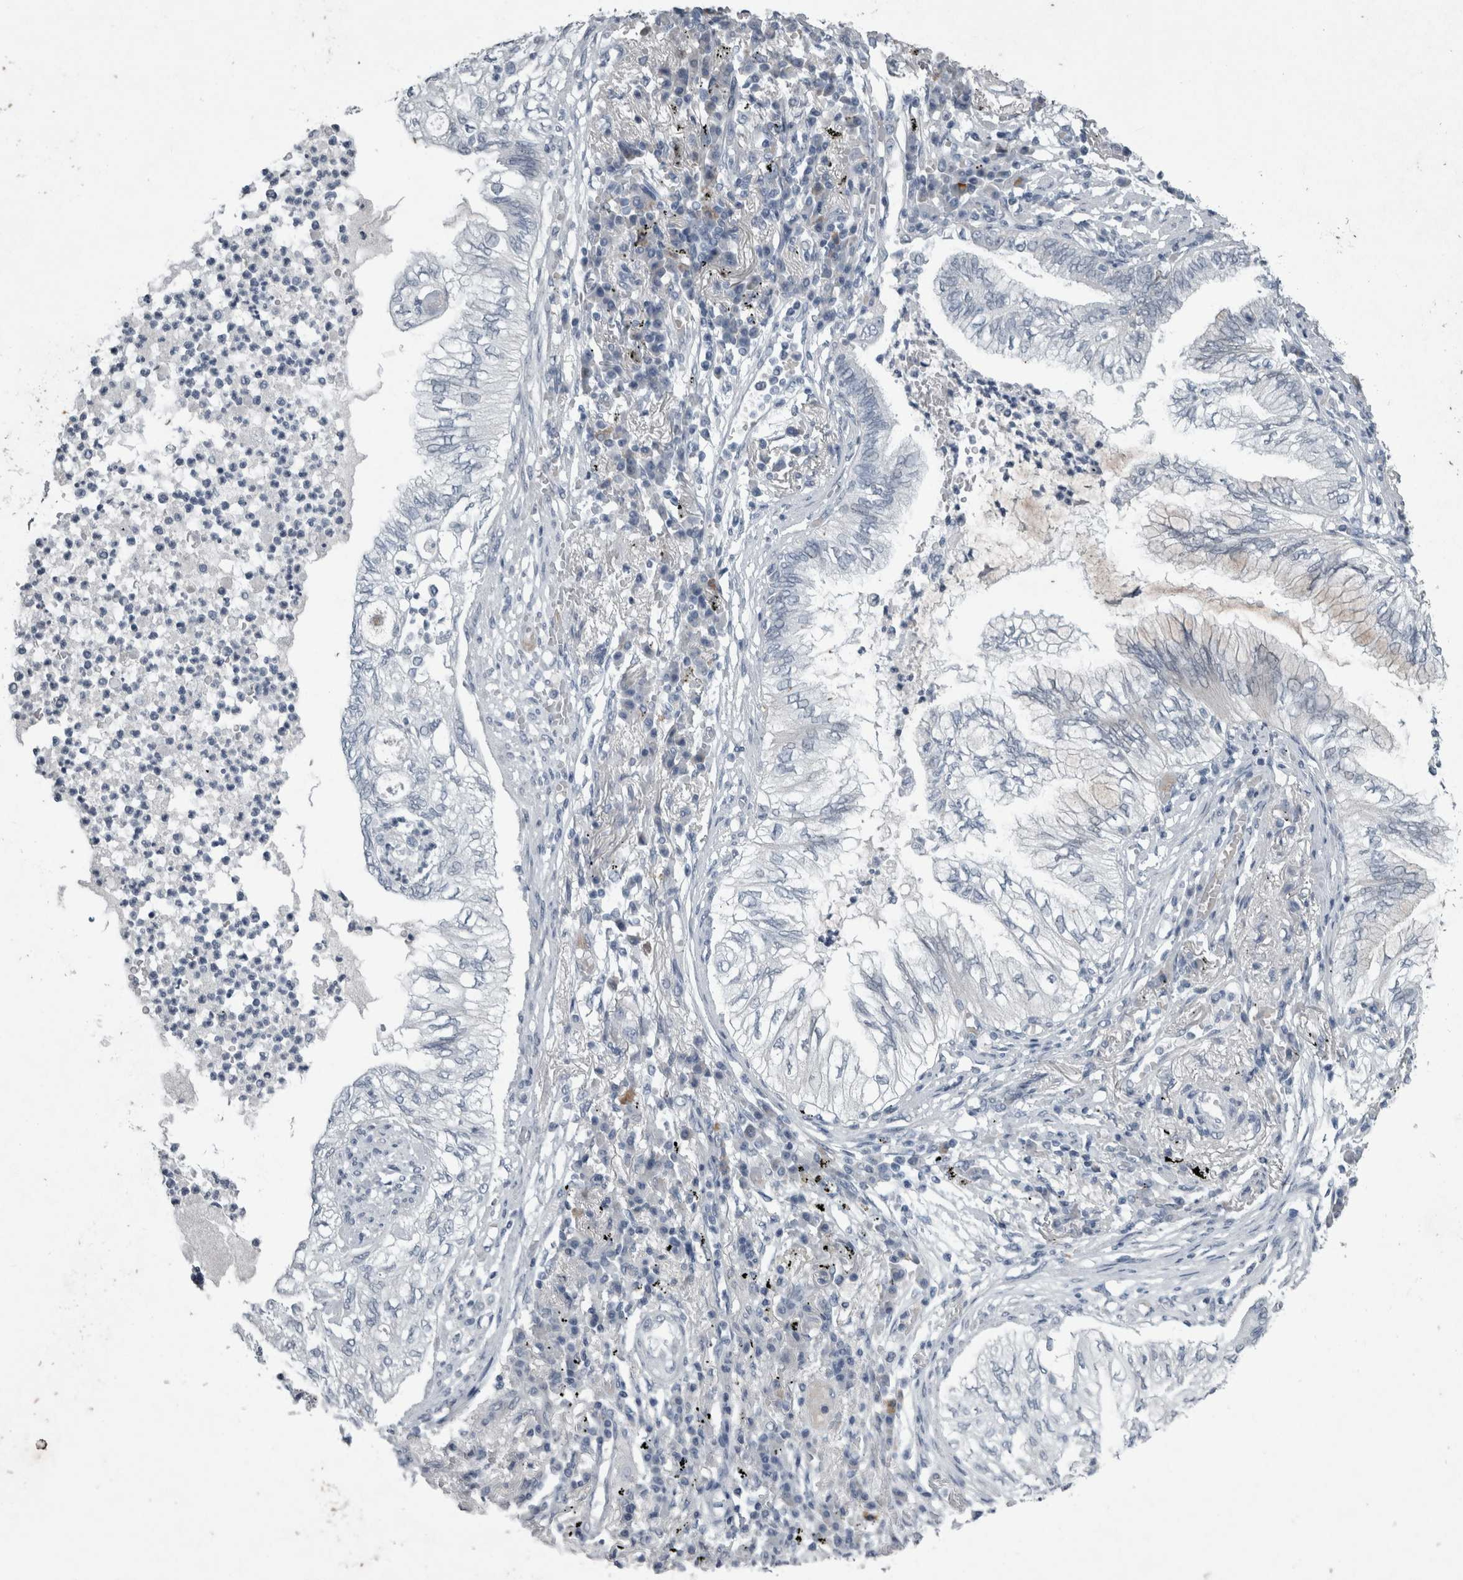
{"staining": {"intensity": "negative", "quantity": "none", "location": "none"}, "tissue": "lung cancer", "cell_type": "Tumor cells", "image_type": "cancer", "snomed": [{"axis": "morphology", "description": "Normal tissue, NOS"}, {"axis": "morphology", "description": "Adenocarcinoma, NOS"}, {"axis": "topography", "description": "Bronchus"}, {"axis": "topography", "description": "Lung"}], "caption": "Image shows no significant protein expression in tumor cells of lung cancer (adenocarcinoma). (DAB (3,3'-diaminobenzidine) IHC, high magnification).", "gene": "PDX1", "patient": {"sex": "female", "age": 70}}